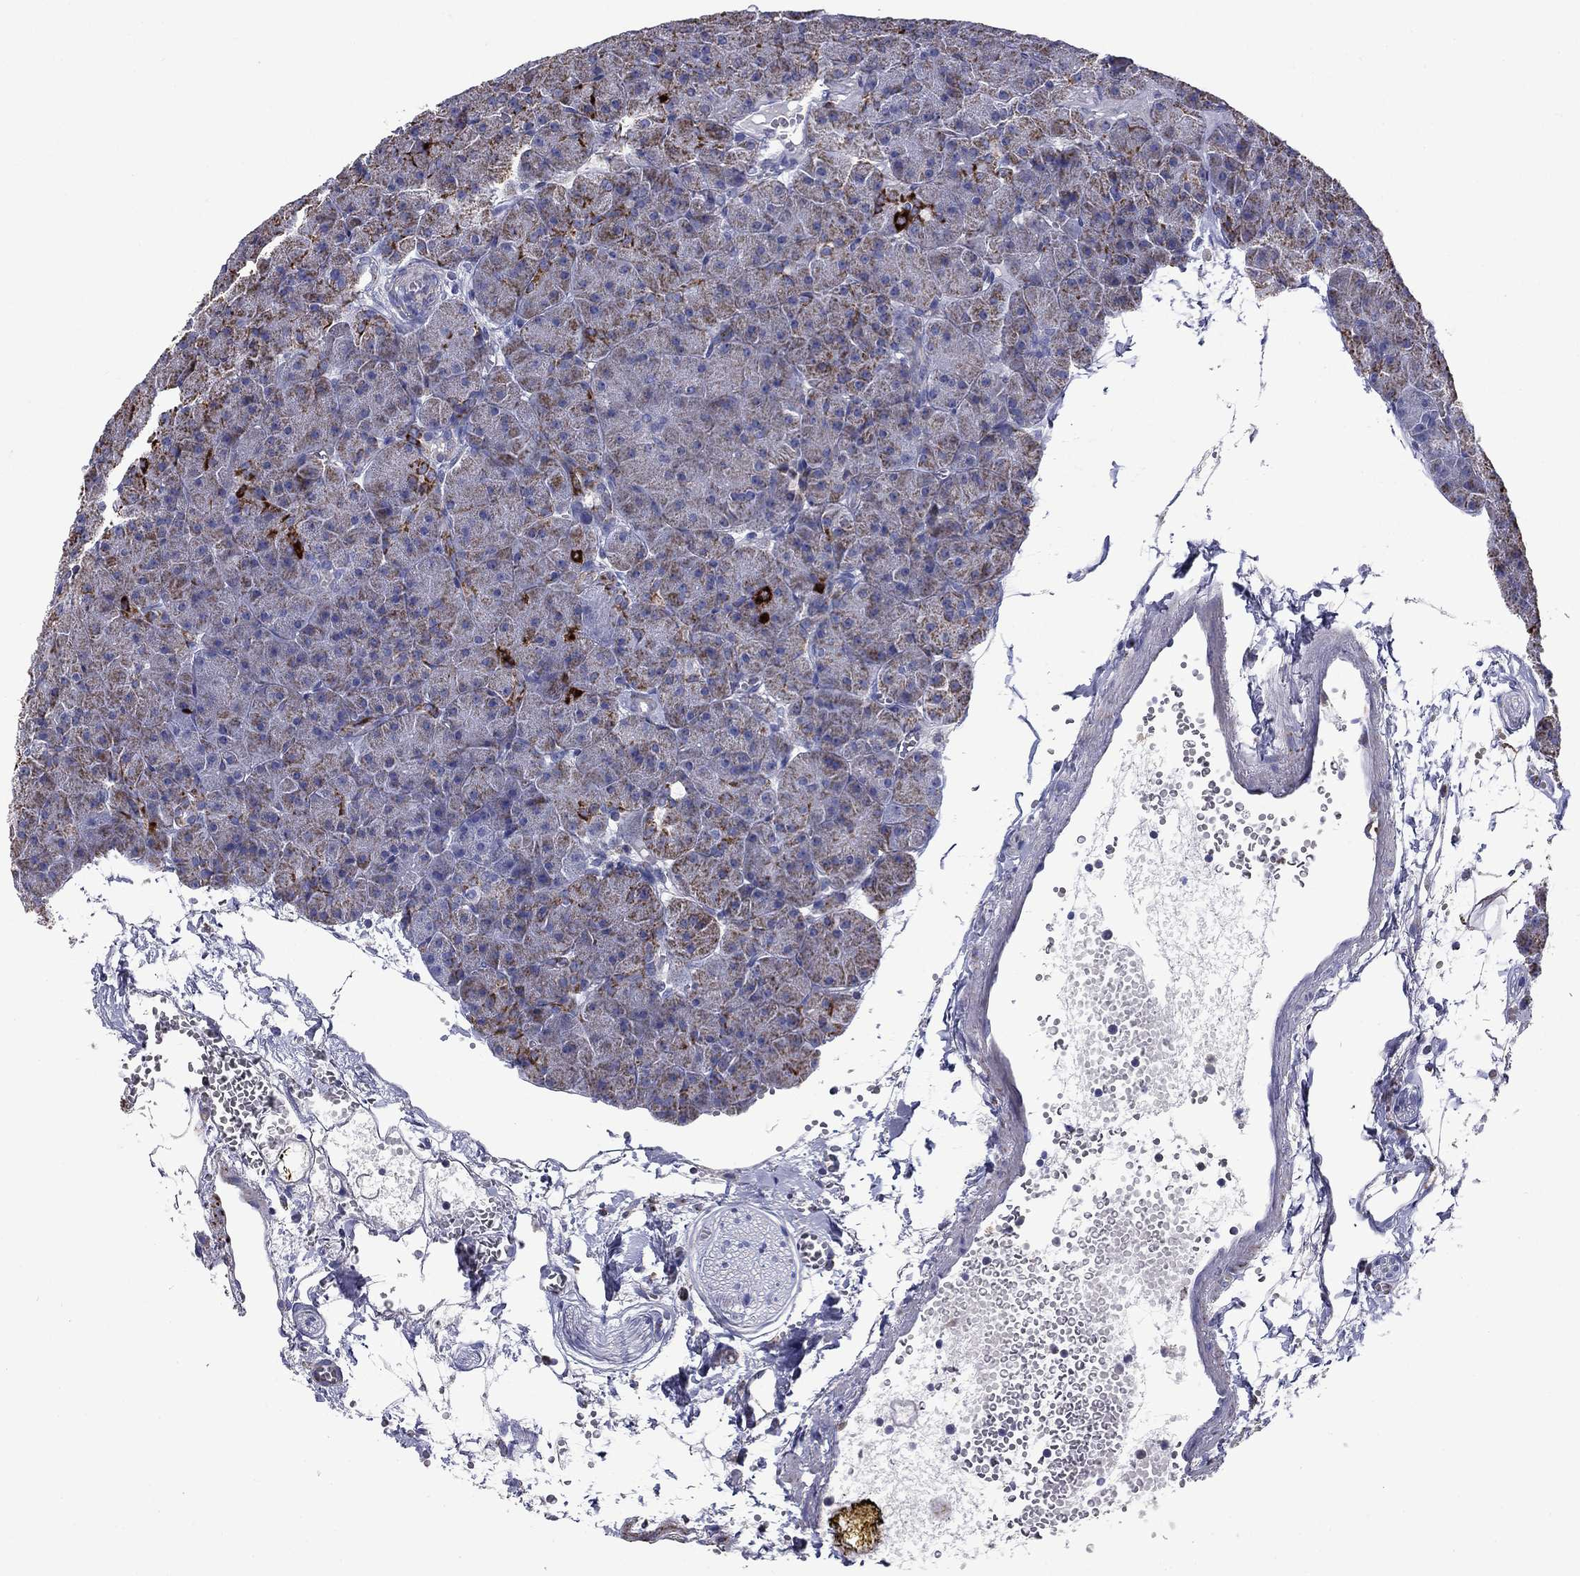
{"staining": {"intensity": "moderate", "quantity": ">75%", "location": "cytoplasmic/membranous"}, "tissue": "pancreas", "cell_type": "Exocrine glandular cells", "image_type": "normal", "snomed": [{"axis": "morphology", "description": "Normal tissue, NOS"}, {"axis": "topography", "description": "Pancreas"}], "caption": "Immunohistochemical staining of normal human pancreas shows >75% levels of moderate cytoplasmic/membranous protein staining in about >75% of exocrine glandular cells.", "gene": "NDUFA4L2", "patient": {"sex": "male", "age": 61}}